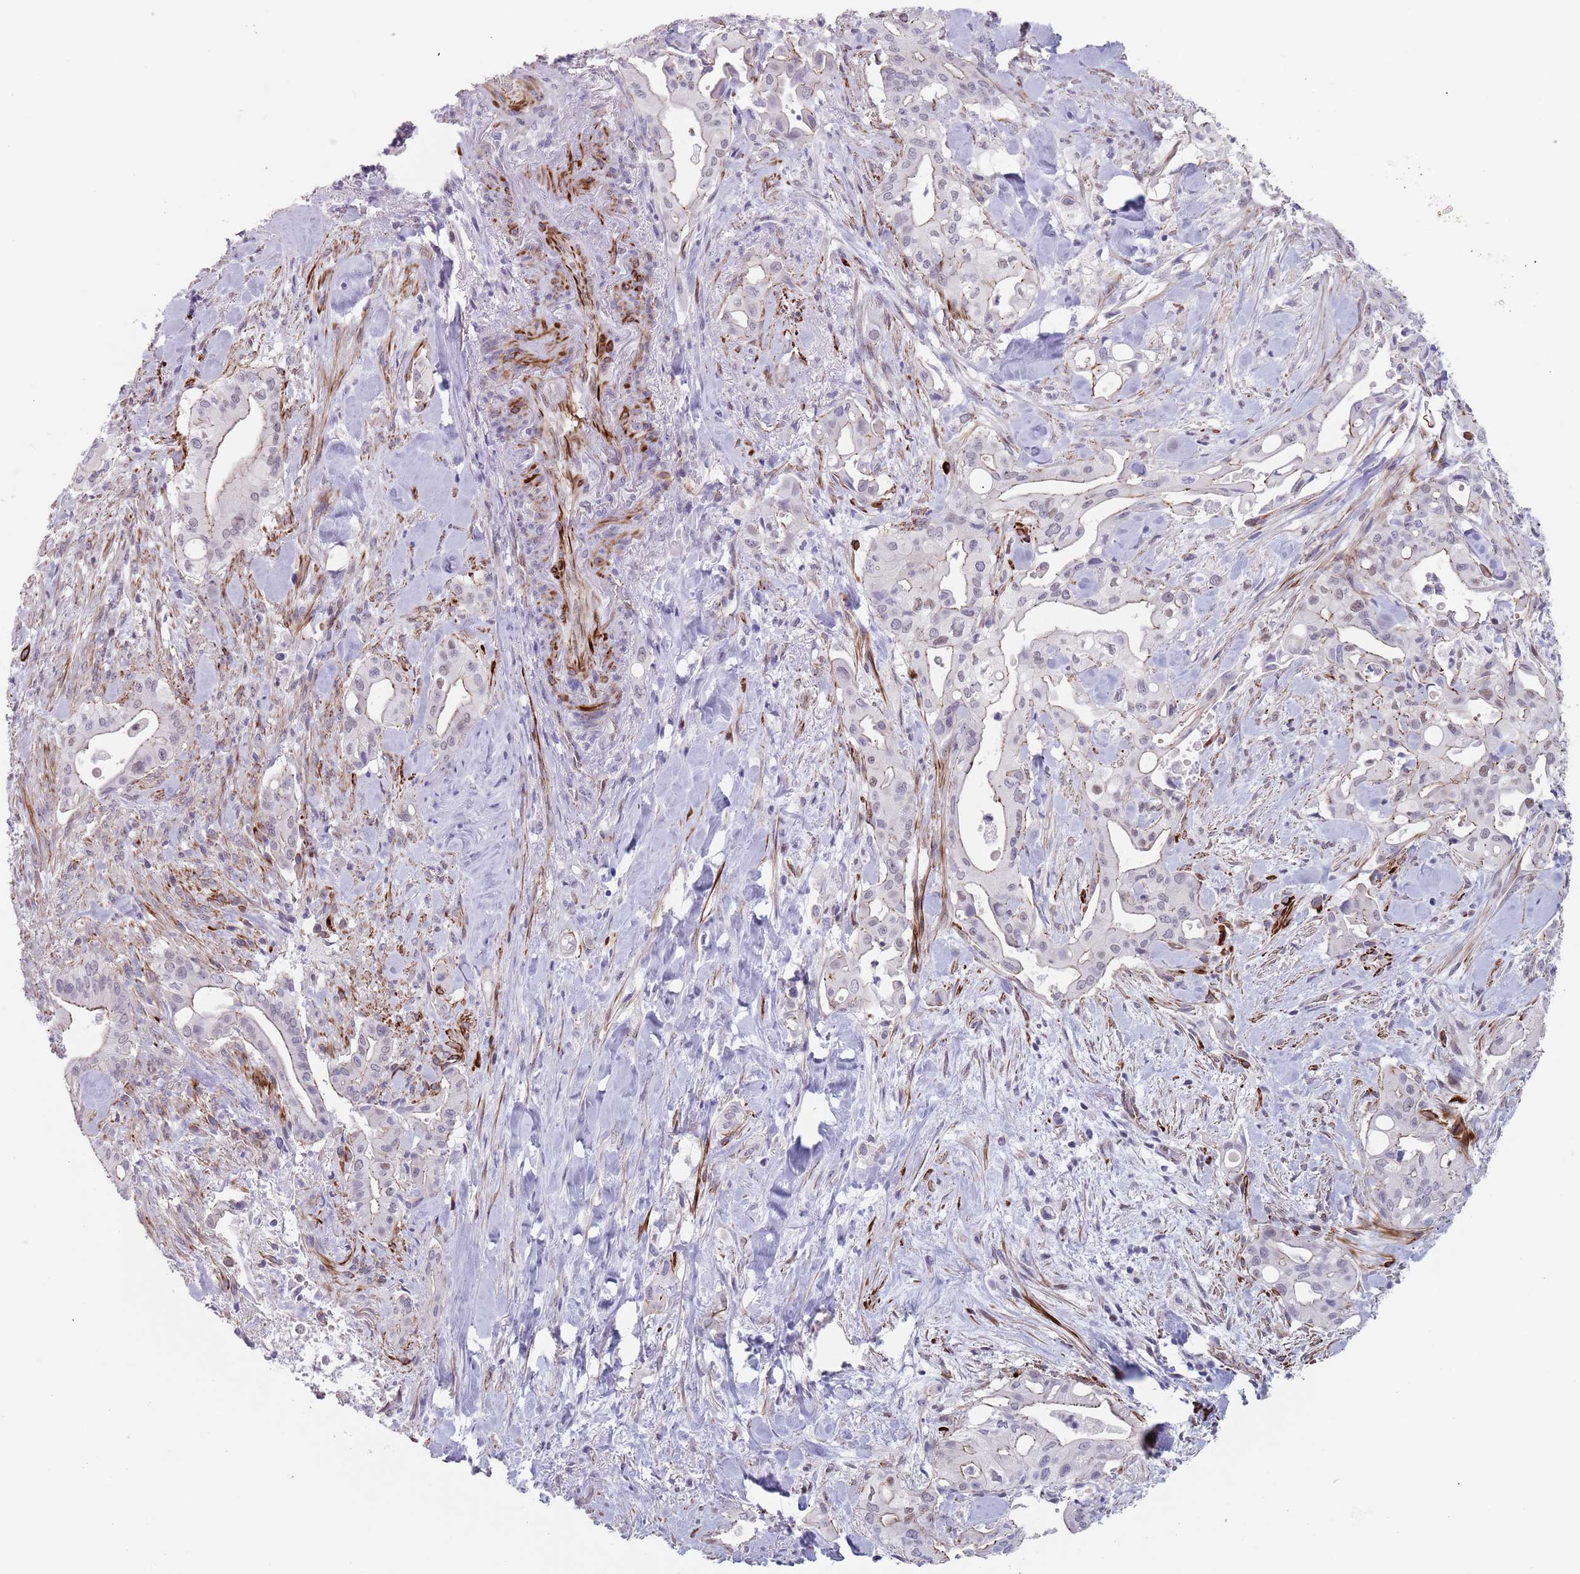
{"staining": {"intensity": "moderate", "quantity": "<25%", "location": "cytoplasmic/membranous,nuclear"}, "tissue": "liver cancer", "cell_type": "Tumor cells", "image_type": "cancer", "snomed": [{"axis": "morphology", "description": "Cholangiocarcinoma"}, {"axis": "topography", "description": "Liver"}], "caption": "Immunohistochemical staining of liver cancer shows low levels of moderate cytoplasmic/membranous and nuclear protein staining in approximately <25% of tumor cells.", "gene": "OR5A2", "patient": {"sex": "female", "age": 68}}